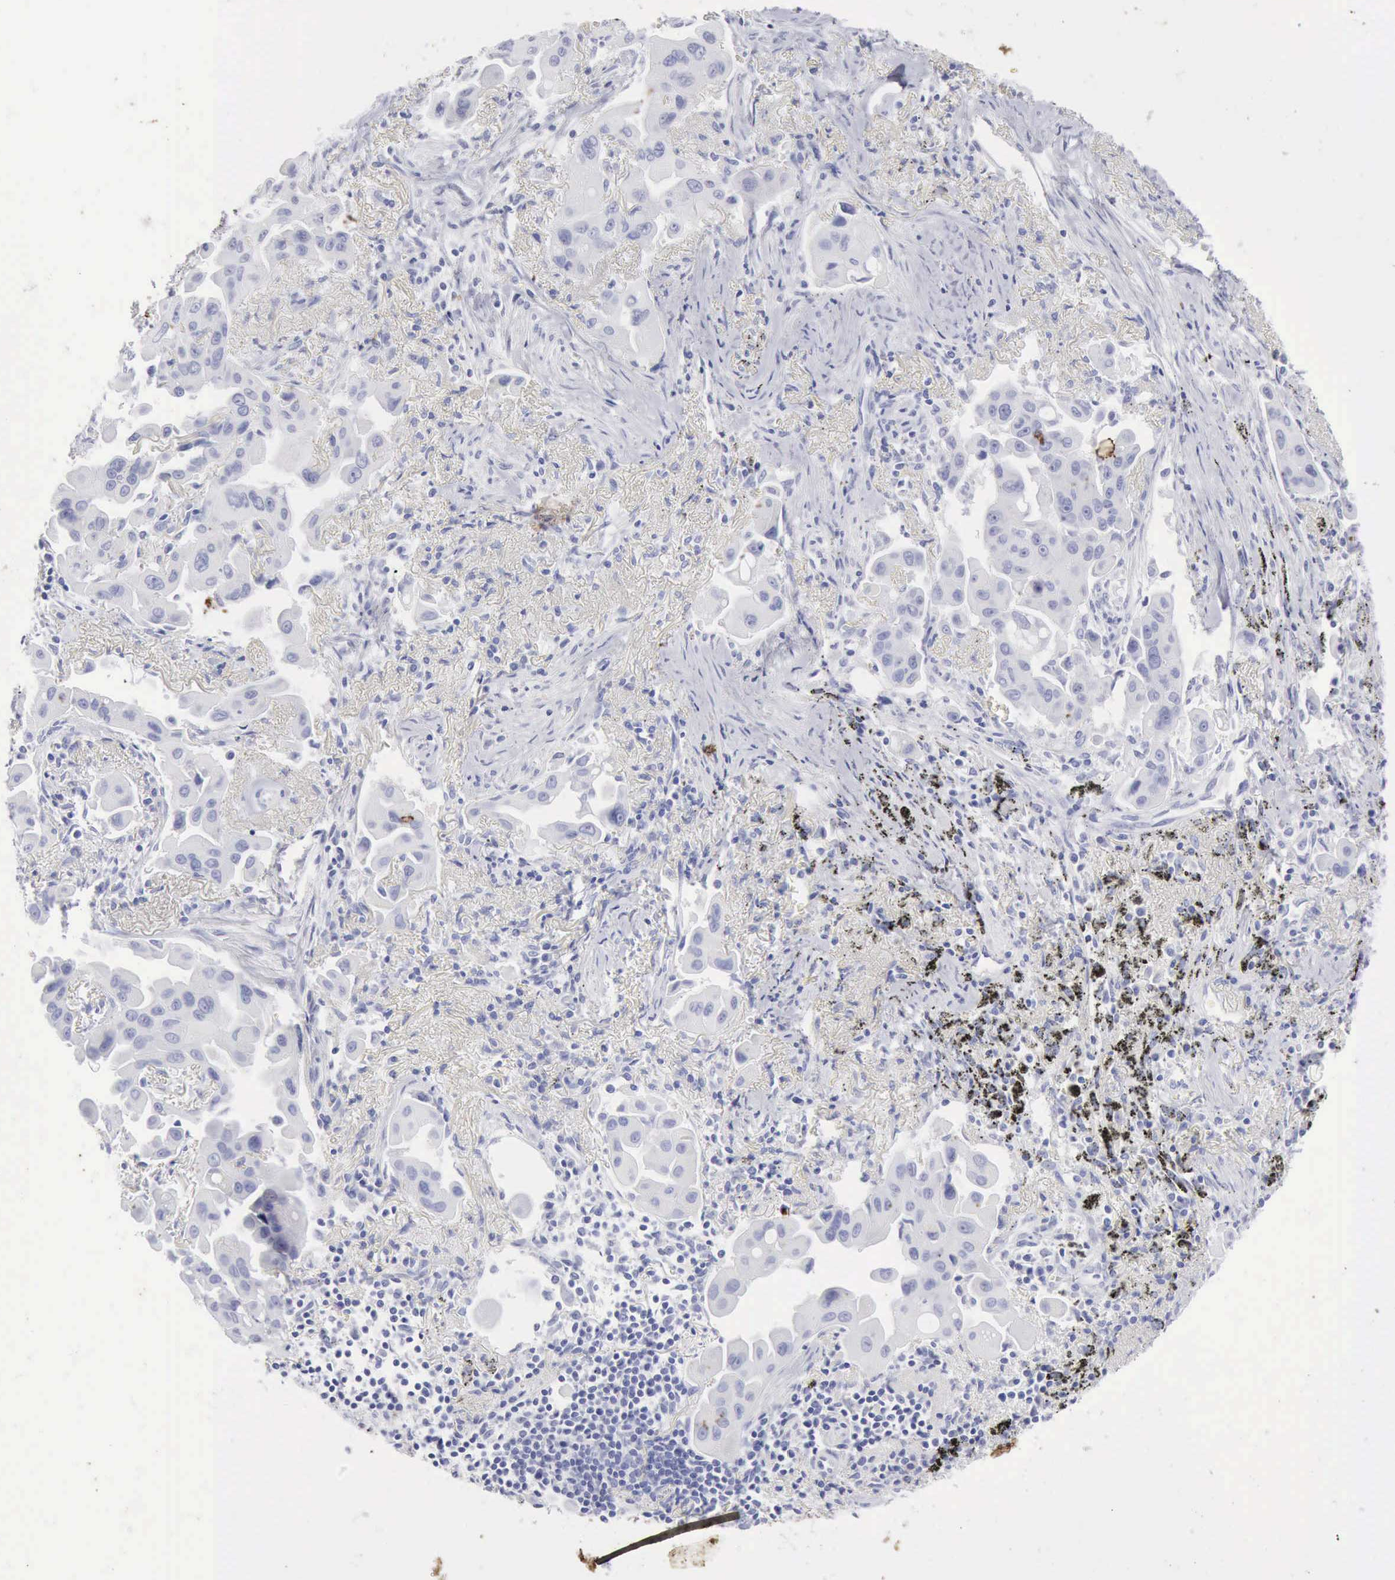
{"staining": {"intensity": "negative", "quantity": "none", "location": "none"}, "tissue": "lung cancer", "cell_type": "Tumor cells", "image_type": "cancer", "snomed": [{"axis": "morphology", "description": "Adenocarcinoma, NOS"}, {"axis": "topography", "description": "Lung"}], "caption": "Immunohistochemical staining of lung cancer demonstrates no significant expression in tumor cells.", "gene": "KRT10", "patient": {"sex": "male", "age": 68}}